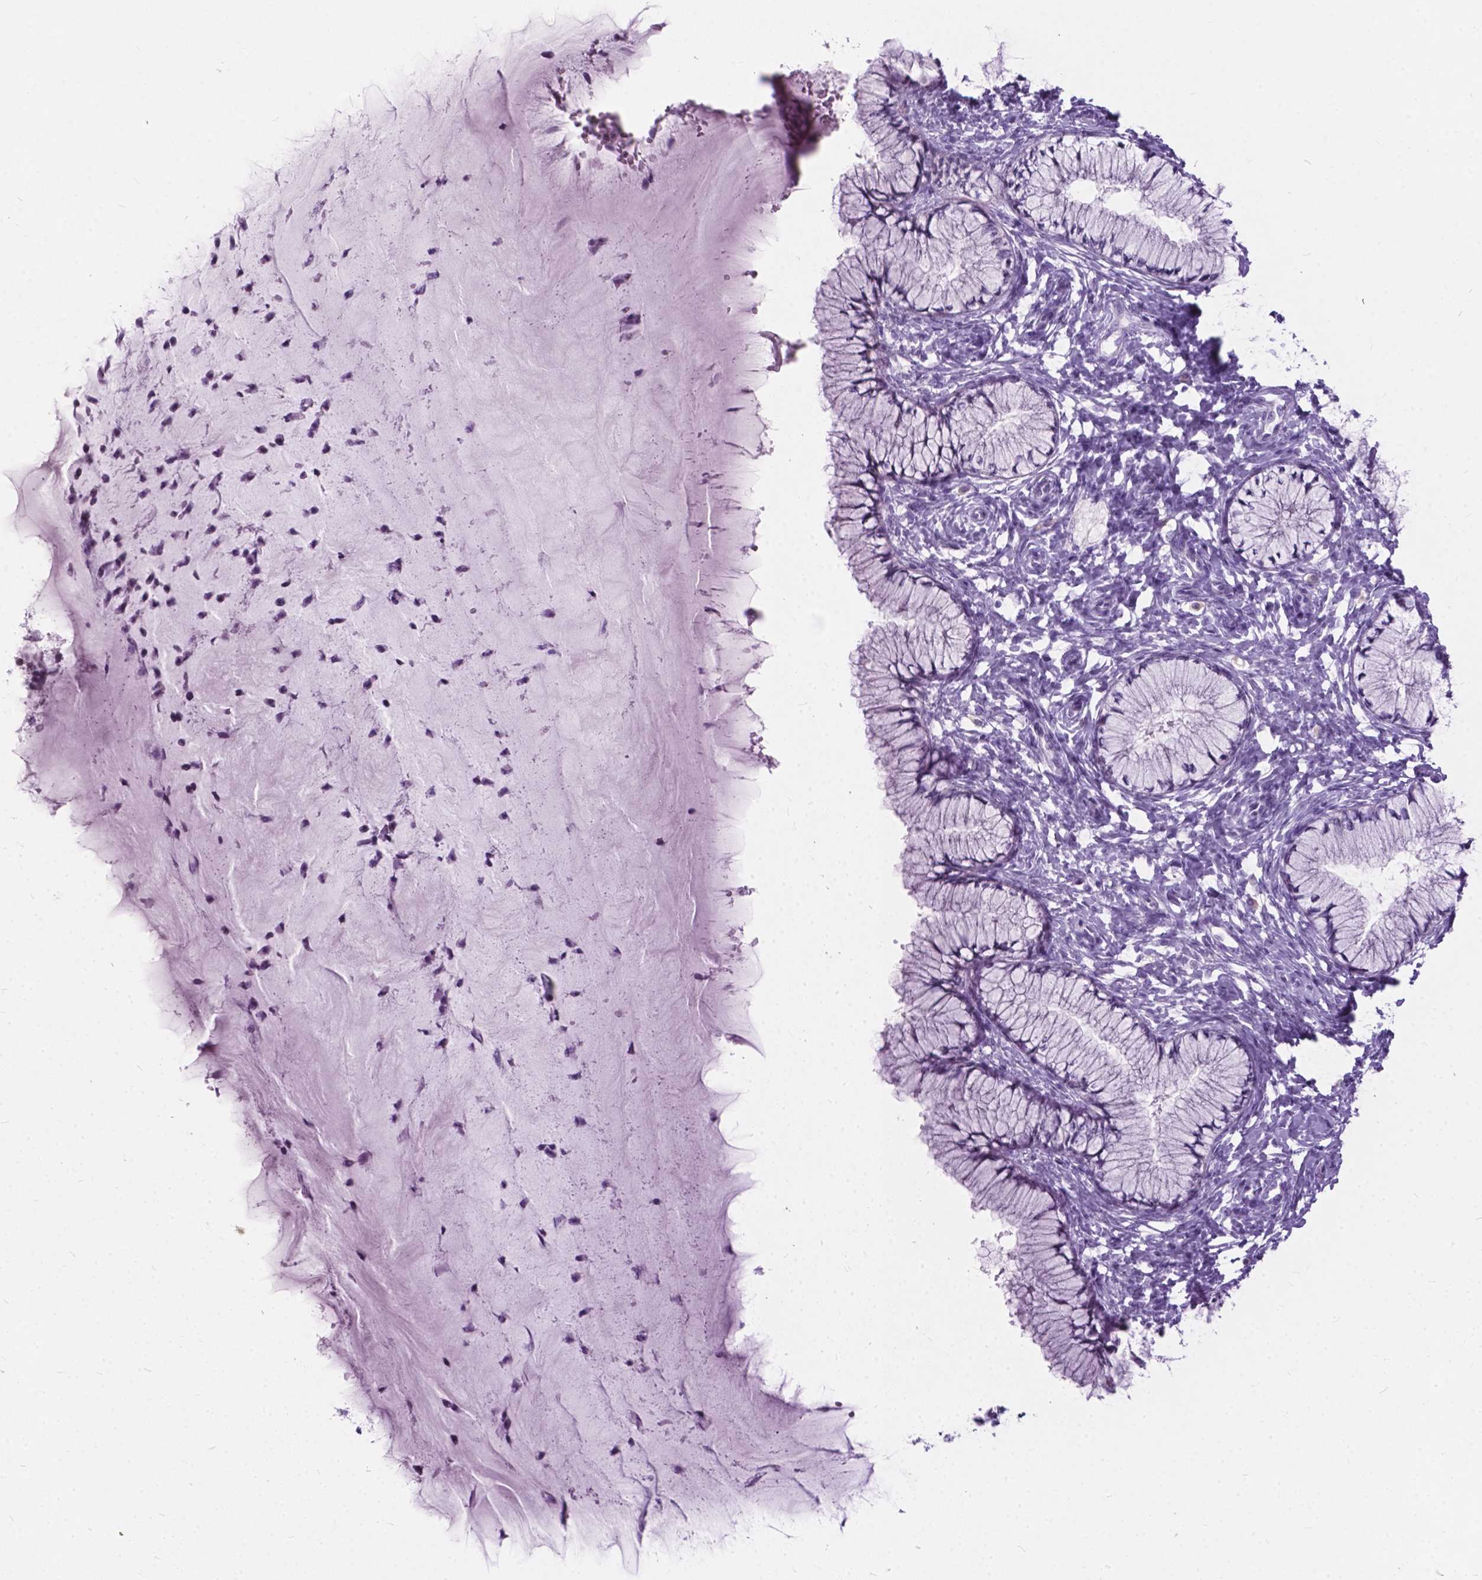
{"staining": {"intensity": "negative", "quantity": "none", "location": "none"}, "tissue": "cervix", "cell_type": "Glandular cells", "image_type": "normal", "snomed": [{"axis": "morphology", "description": "Normal tissue, NOS"}, {"axis": "topography", "description": "Cervix"}], "caption": "High magnification brightfield microscopy of benign cervix stained with DAB (3,3'-diaminobenzidine) (brown) and counterstained with hematoxylin (blue): glandular cells show no significant expression.", "gene": "BSND", "patient": {"sex": "female", "age": 37}}